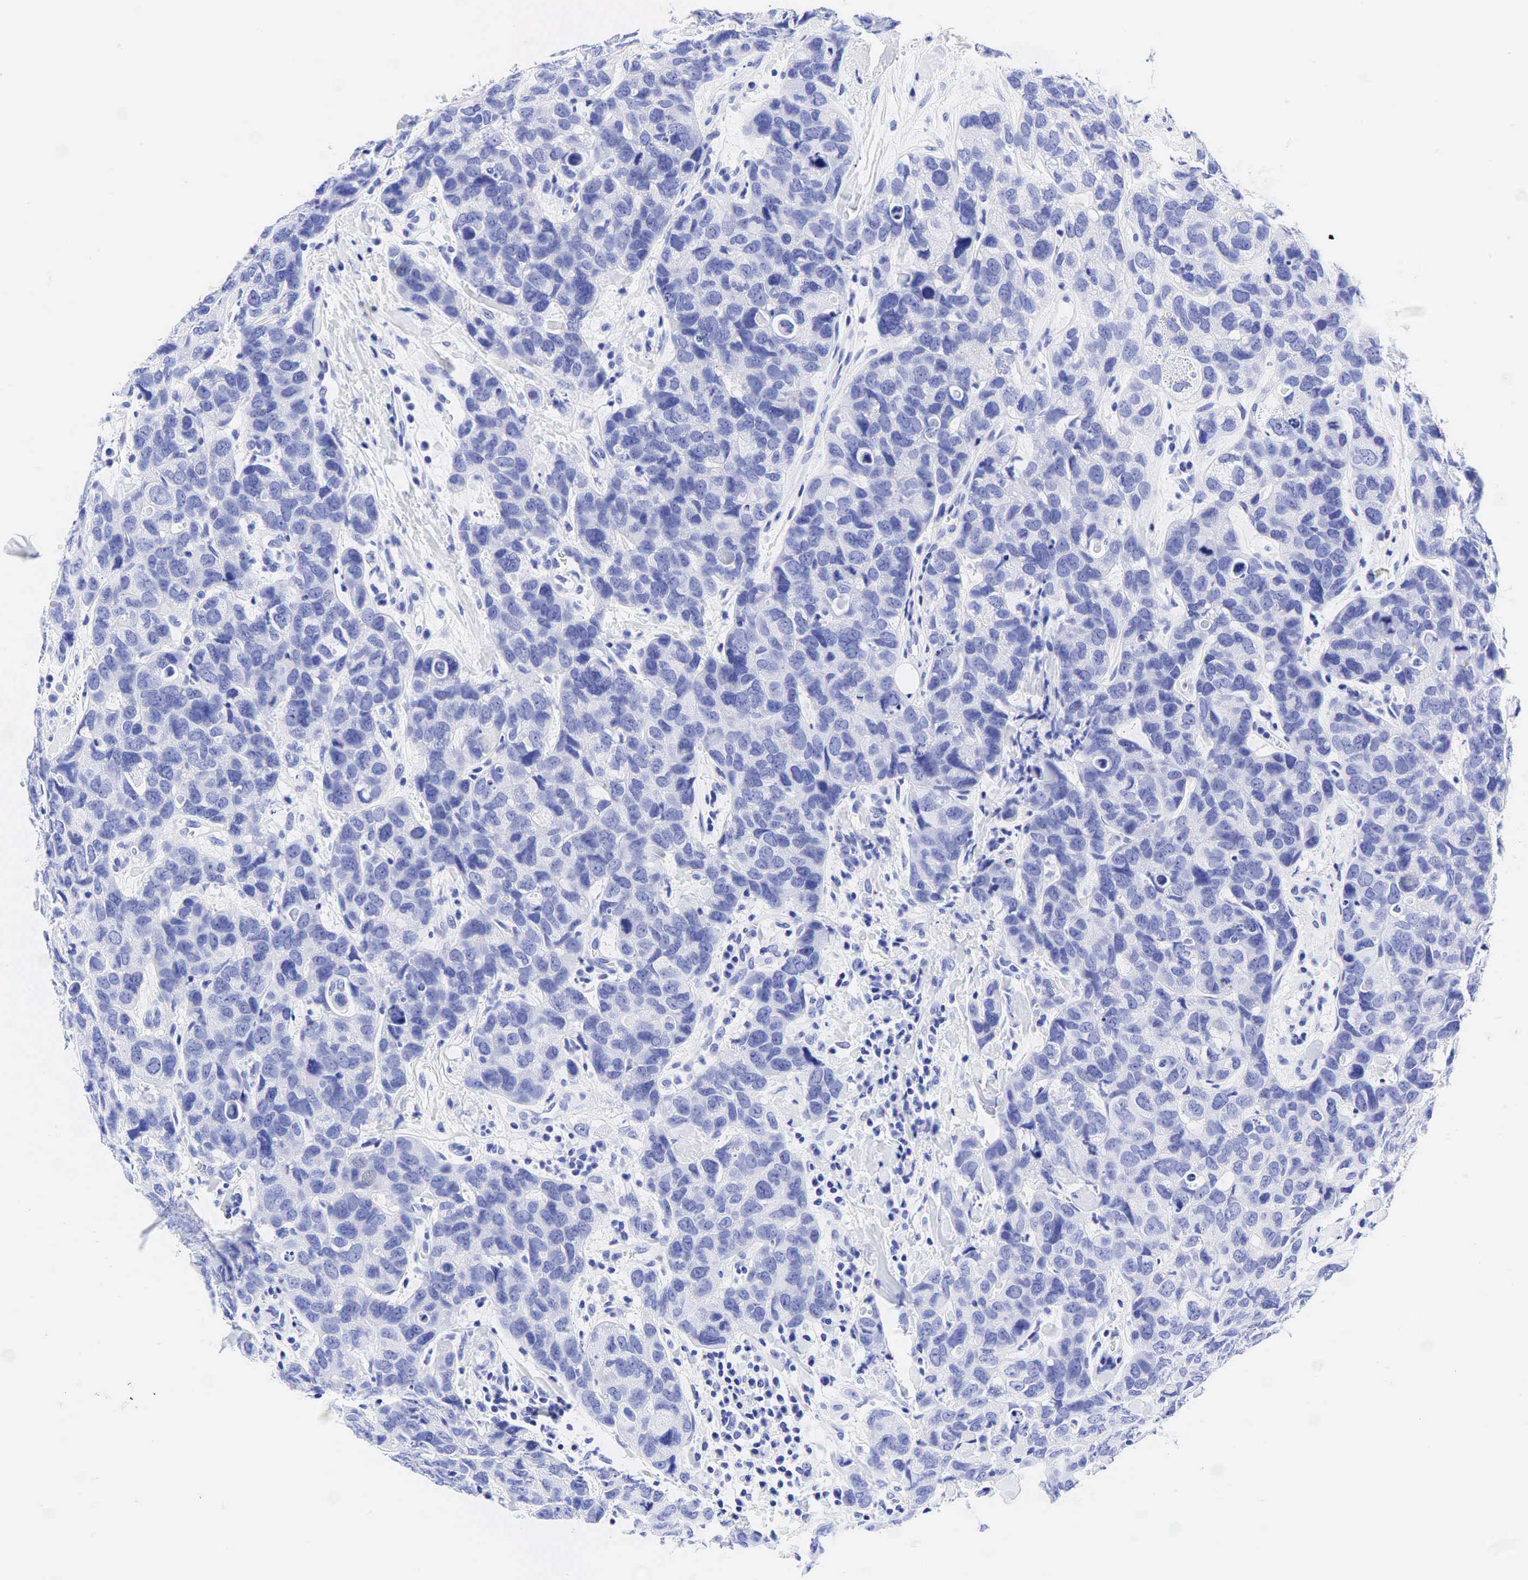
{"staining": {"intensity": "negative", "quantity": "none", "location": "none"}, "tissue": "breast cancer", "cell_type": "Tumor cells", "image_type": "cancer", "snomed": [{"axis": "morphology", "description": "Duct carcinoma"}, {"axis": "topography", "description": "Breast"}], "caption": "There is no significant positivity in tumor cells of breast cancer.", "gene": "CEACAM5", "patient": {"sex": "female", "age": 91}}